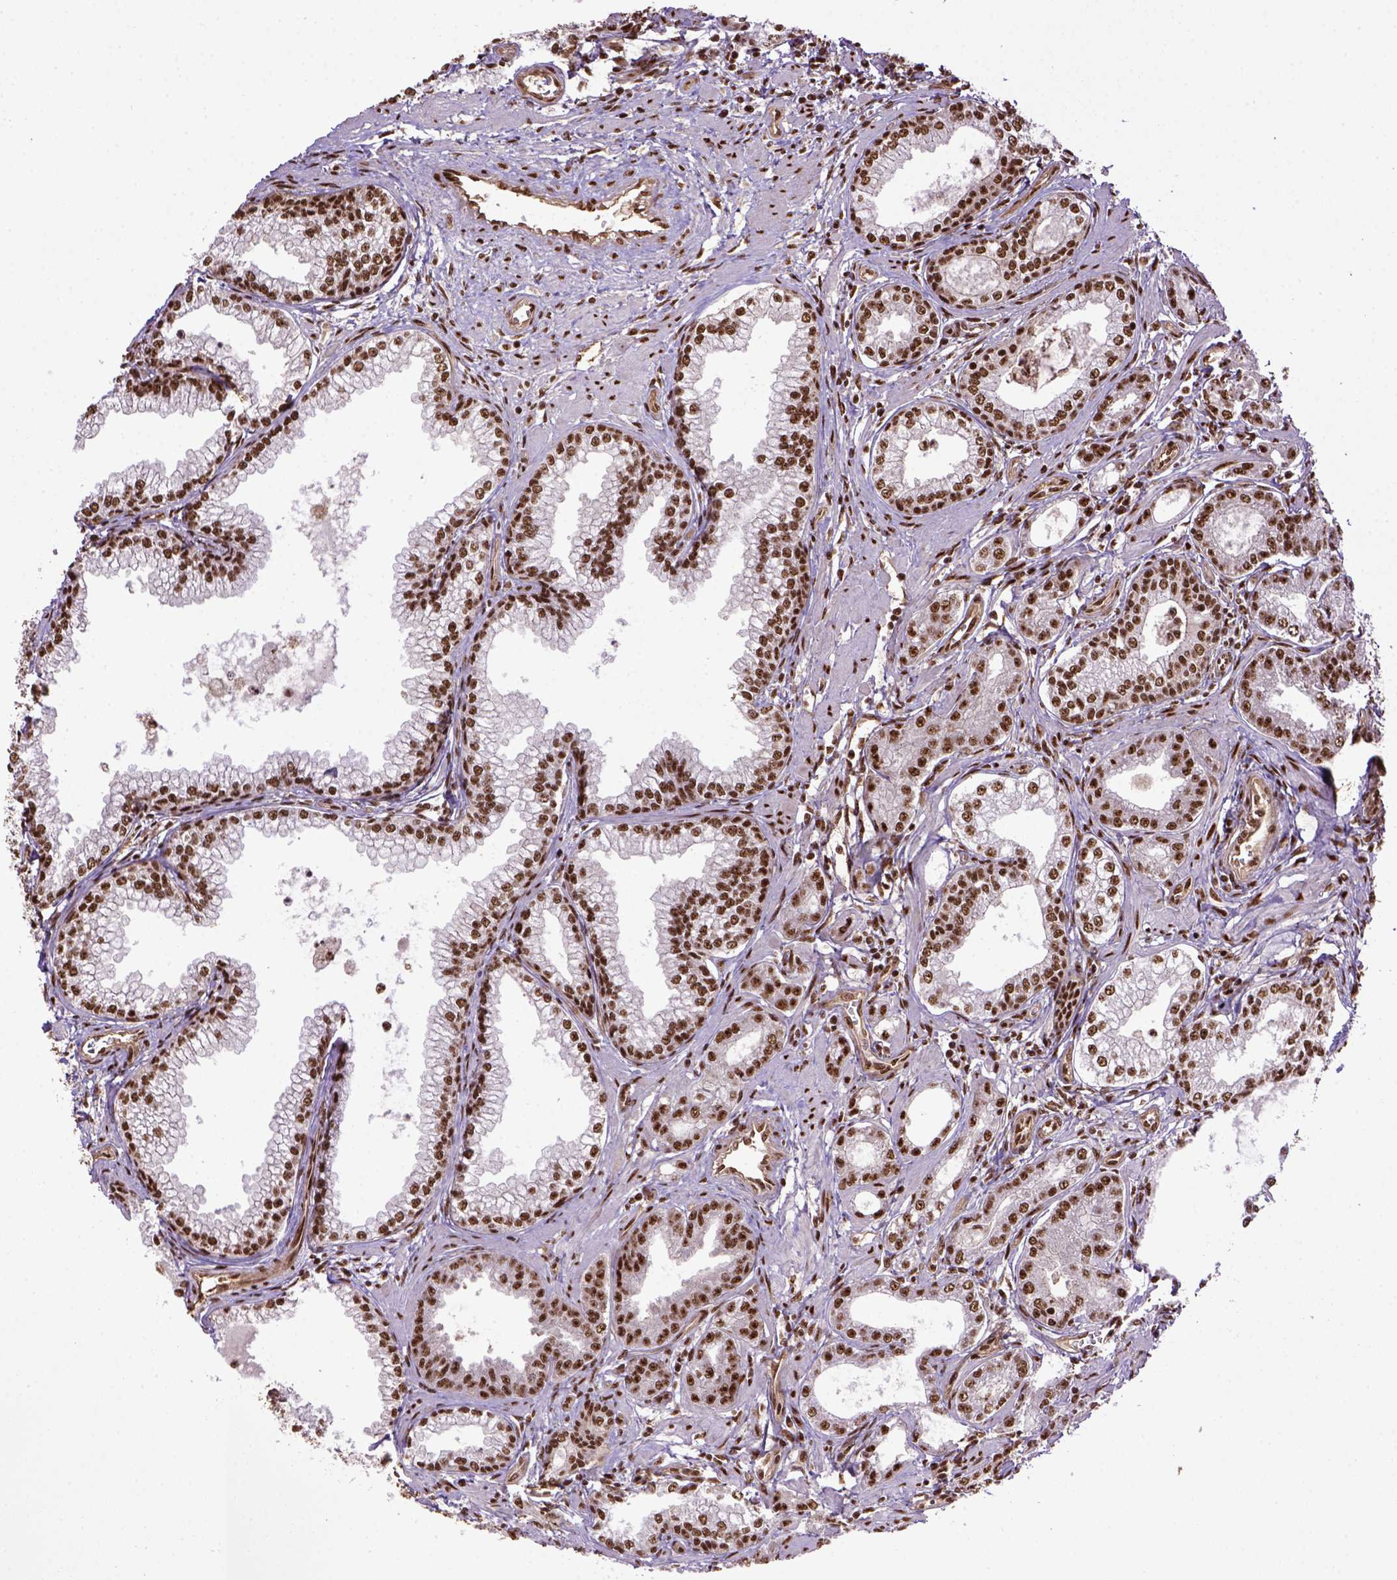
{"staining": {"intensity": "moderate", "quantity": ">75%", "location": "nuclear"}, "tissue": "prostate cancer", "cell_type": "Tumor cells", "image_type": "cancer", "snomed": [{"axis": "morphology", "description": "Adenocarcinoma, NOS"}, {"axis": "topography", "description": "Prostate"}], "caption": "IHC (DAB (3,3'-diaminobenzidine)) staining of prostate cancer displays moderate nuclear protein expression in about >75% of tumor cells. The staining is performed using DAB (3,3'-diaminobenzidine) brown chromogen to label protein expression. The nuclei are counter-stained blue using hematoxylin.", "gene": "PPIG", "patient": {"sex": "male", "age": 71}}